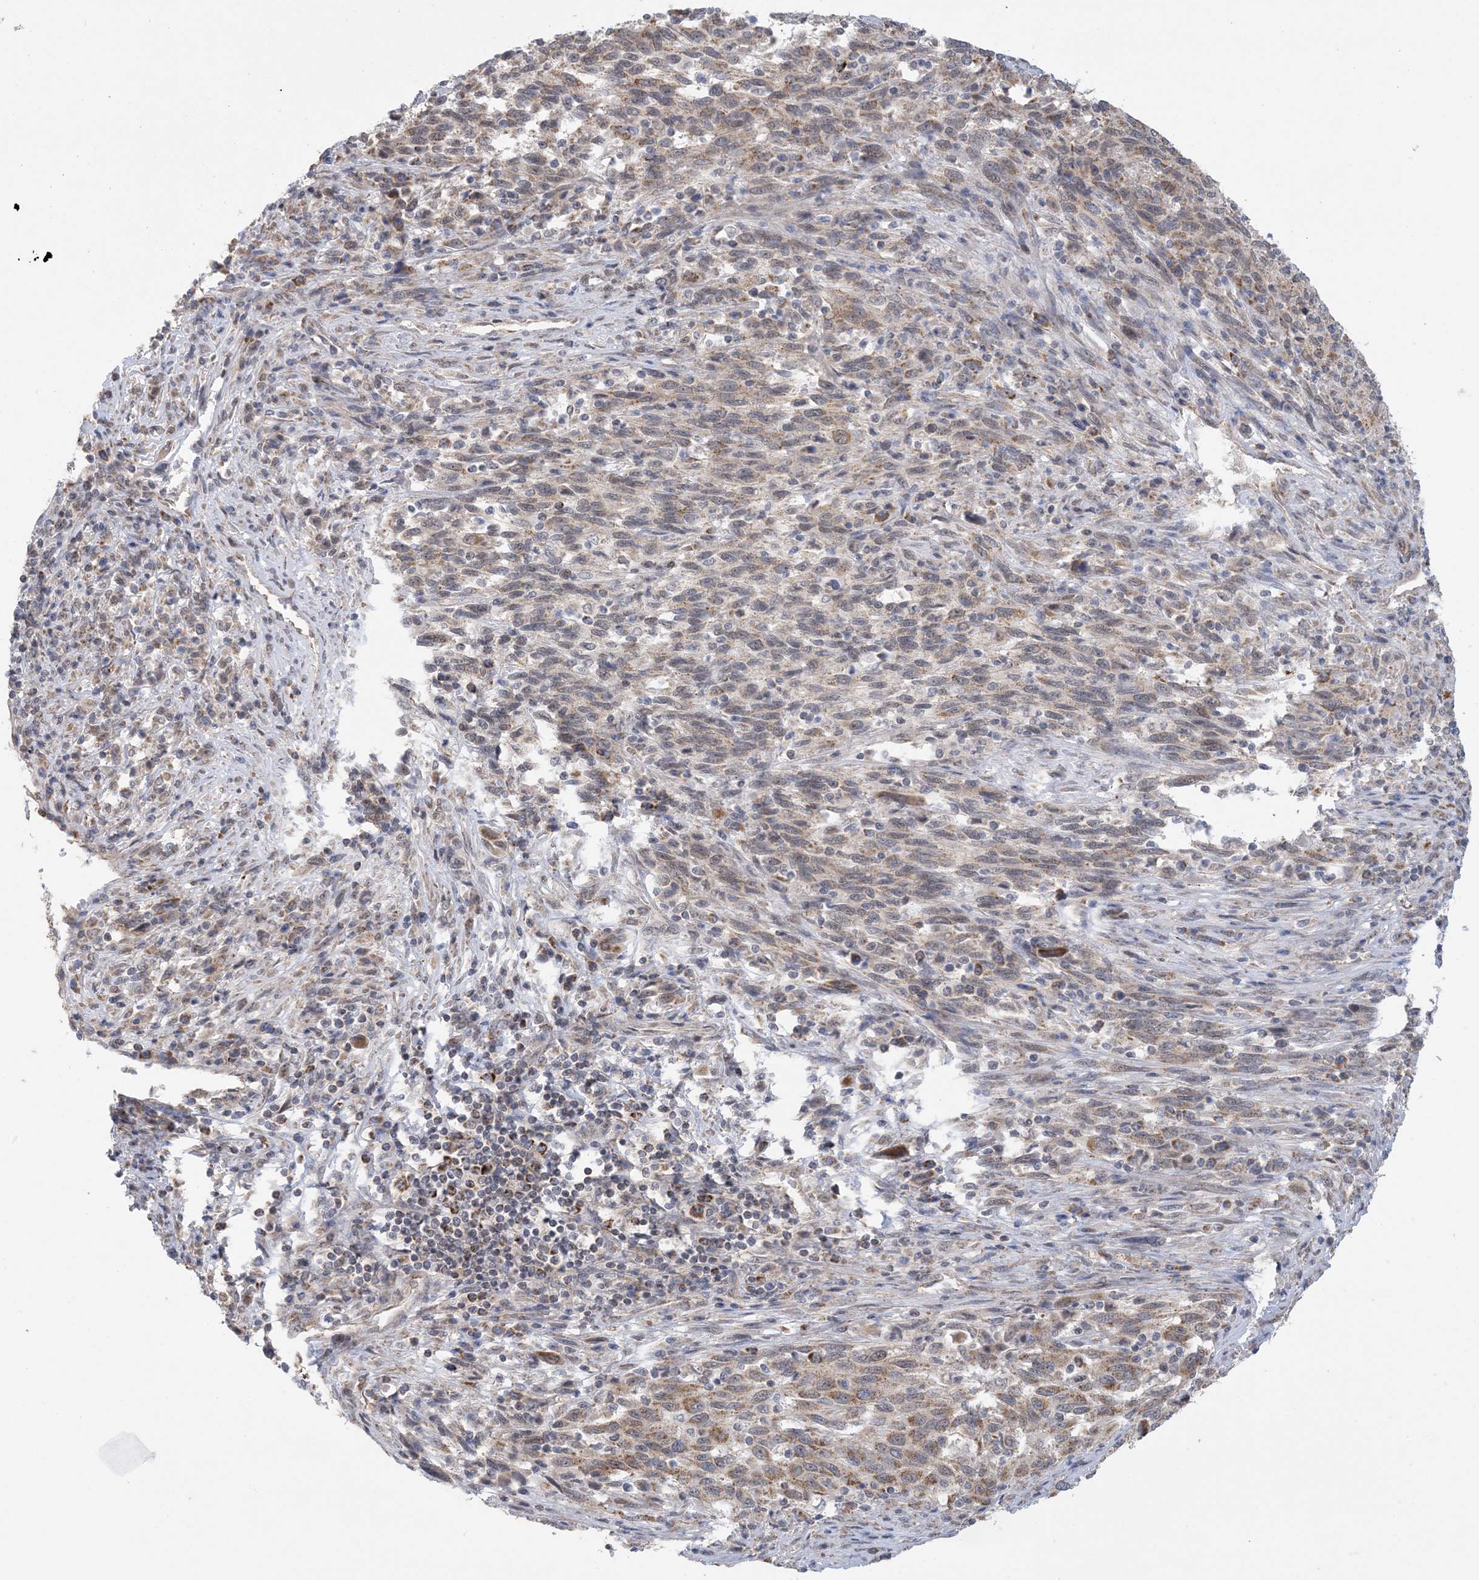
{"staining": {"intensity": "moderate", "quantity": "25%-75%", "location": "cytoplasmic/membranous"}, "tissue": "melanoma", "cell_type": "Tumor cells", "image_type": "cancer", "snomed": [{"axis": "morphology", "description": "Malignant melanoma, Metastatic site"}, {"axis": "topography", "description": "Lymph node"}], "caption": "Immunohistochemical staining of melanoma exhibits medium levels of moderate cytoplasmic/membranous expression in about 25%-75% of tumor cells. The staining was performed using DAB, with brown indicating positive protein expression. Nuclei are stained blue with hematoxylin.", "gene": "TRMT10C", "patient": {"sex": "male", "age": 61}}